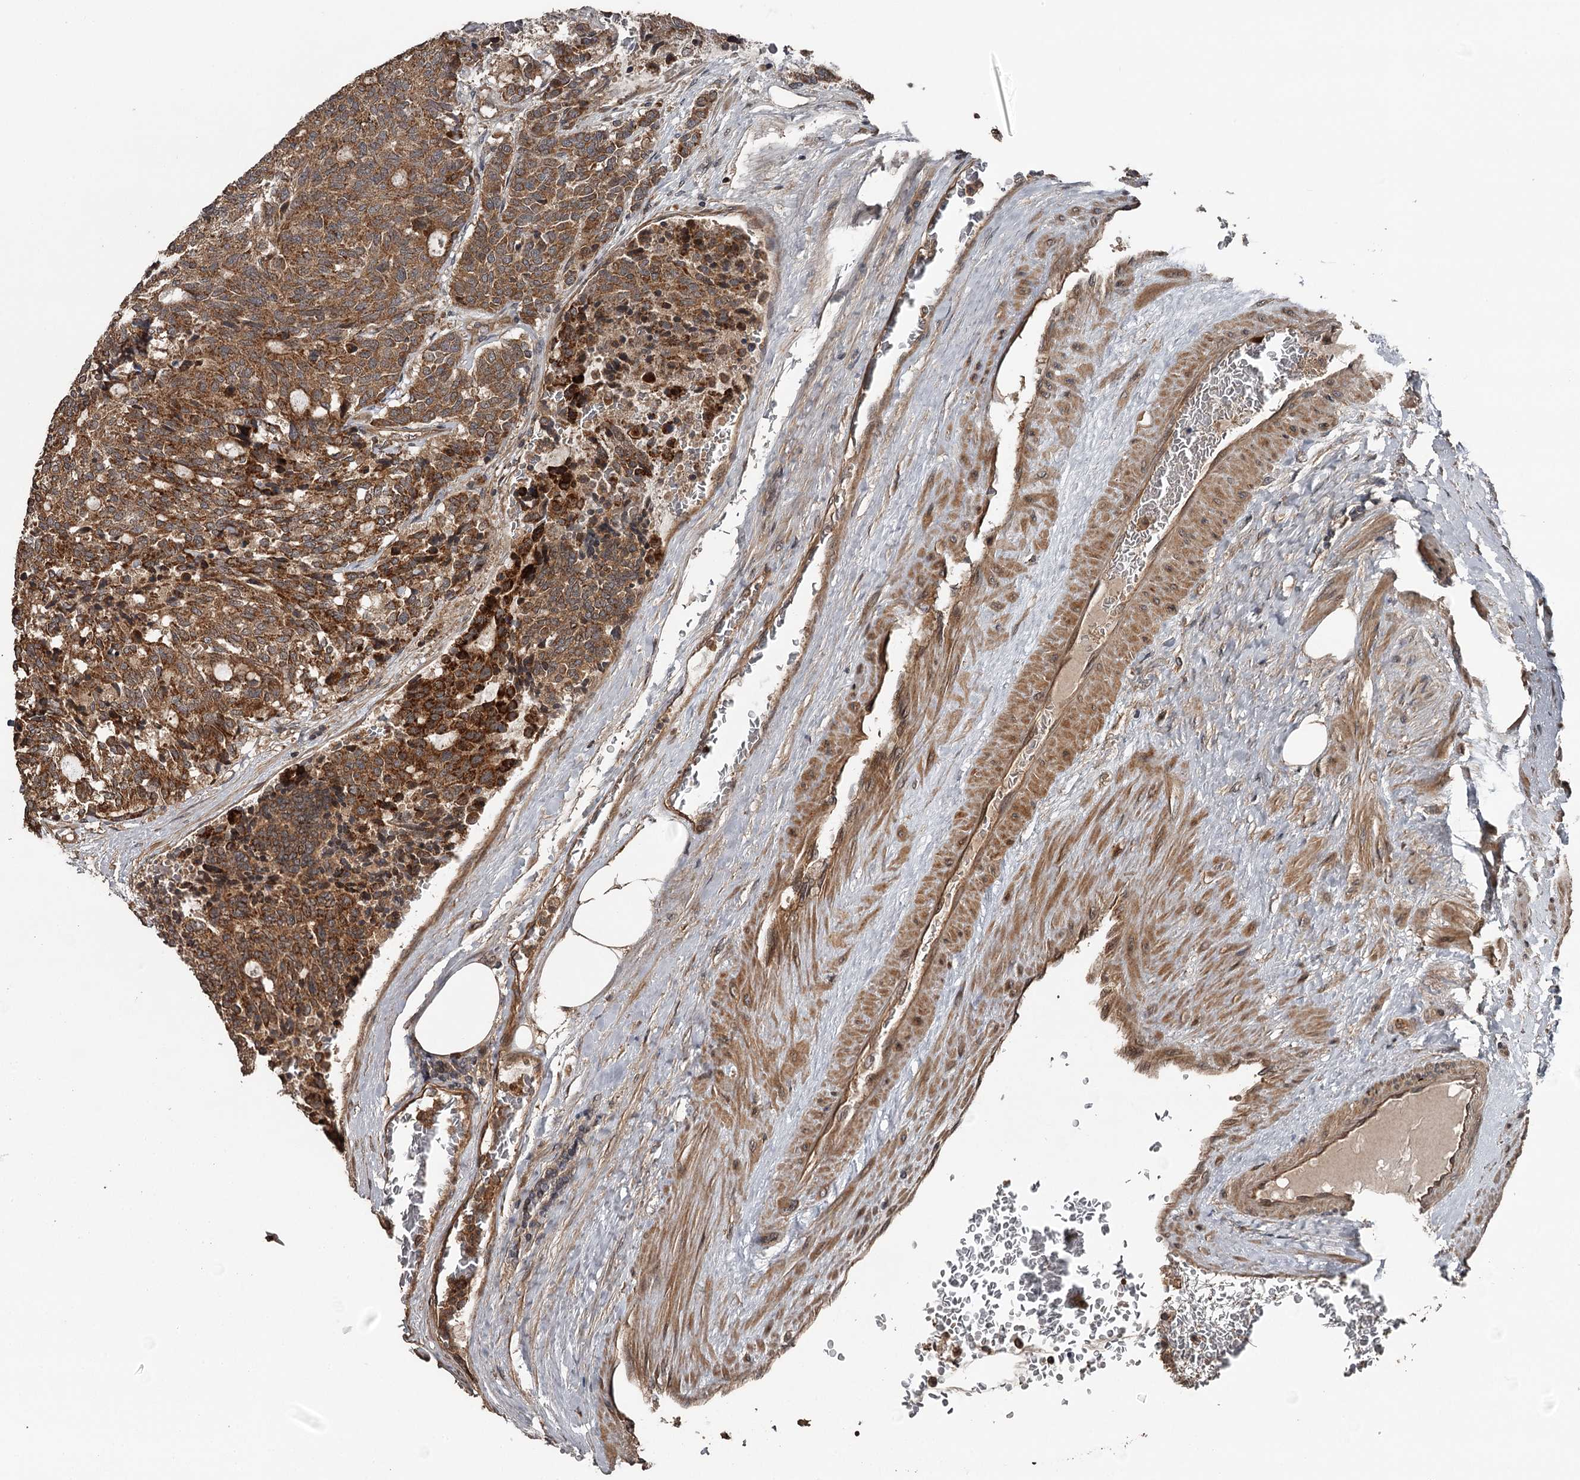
{"staining": {"intensity": "strong", "quantity": ">75%", "location": "cytoplasmic/membranous"}, "tissue": "carcinoid", "cell_type": "Tumor cells", "image_type": "cancer", "snomed": [{"axis": "morphology", "description": "Carcinoid, malignant, NOS"}, {"axis": "topography", "description": "Pancreas"}], "caption": "Tumor cells exhibit strong cytoplasmic/membranous expression in about >75% of cells in carcinoid.", "gene": "RAB21", "patient": {"sex": "female", "age": 54}}